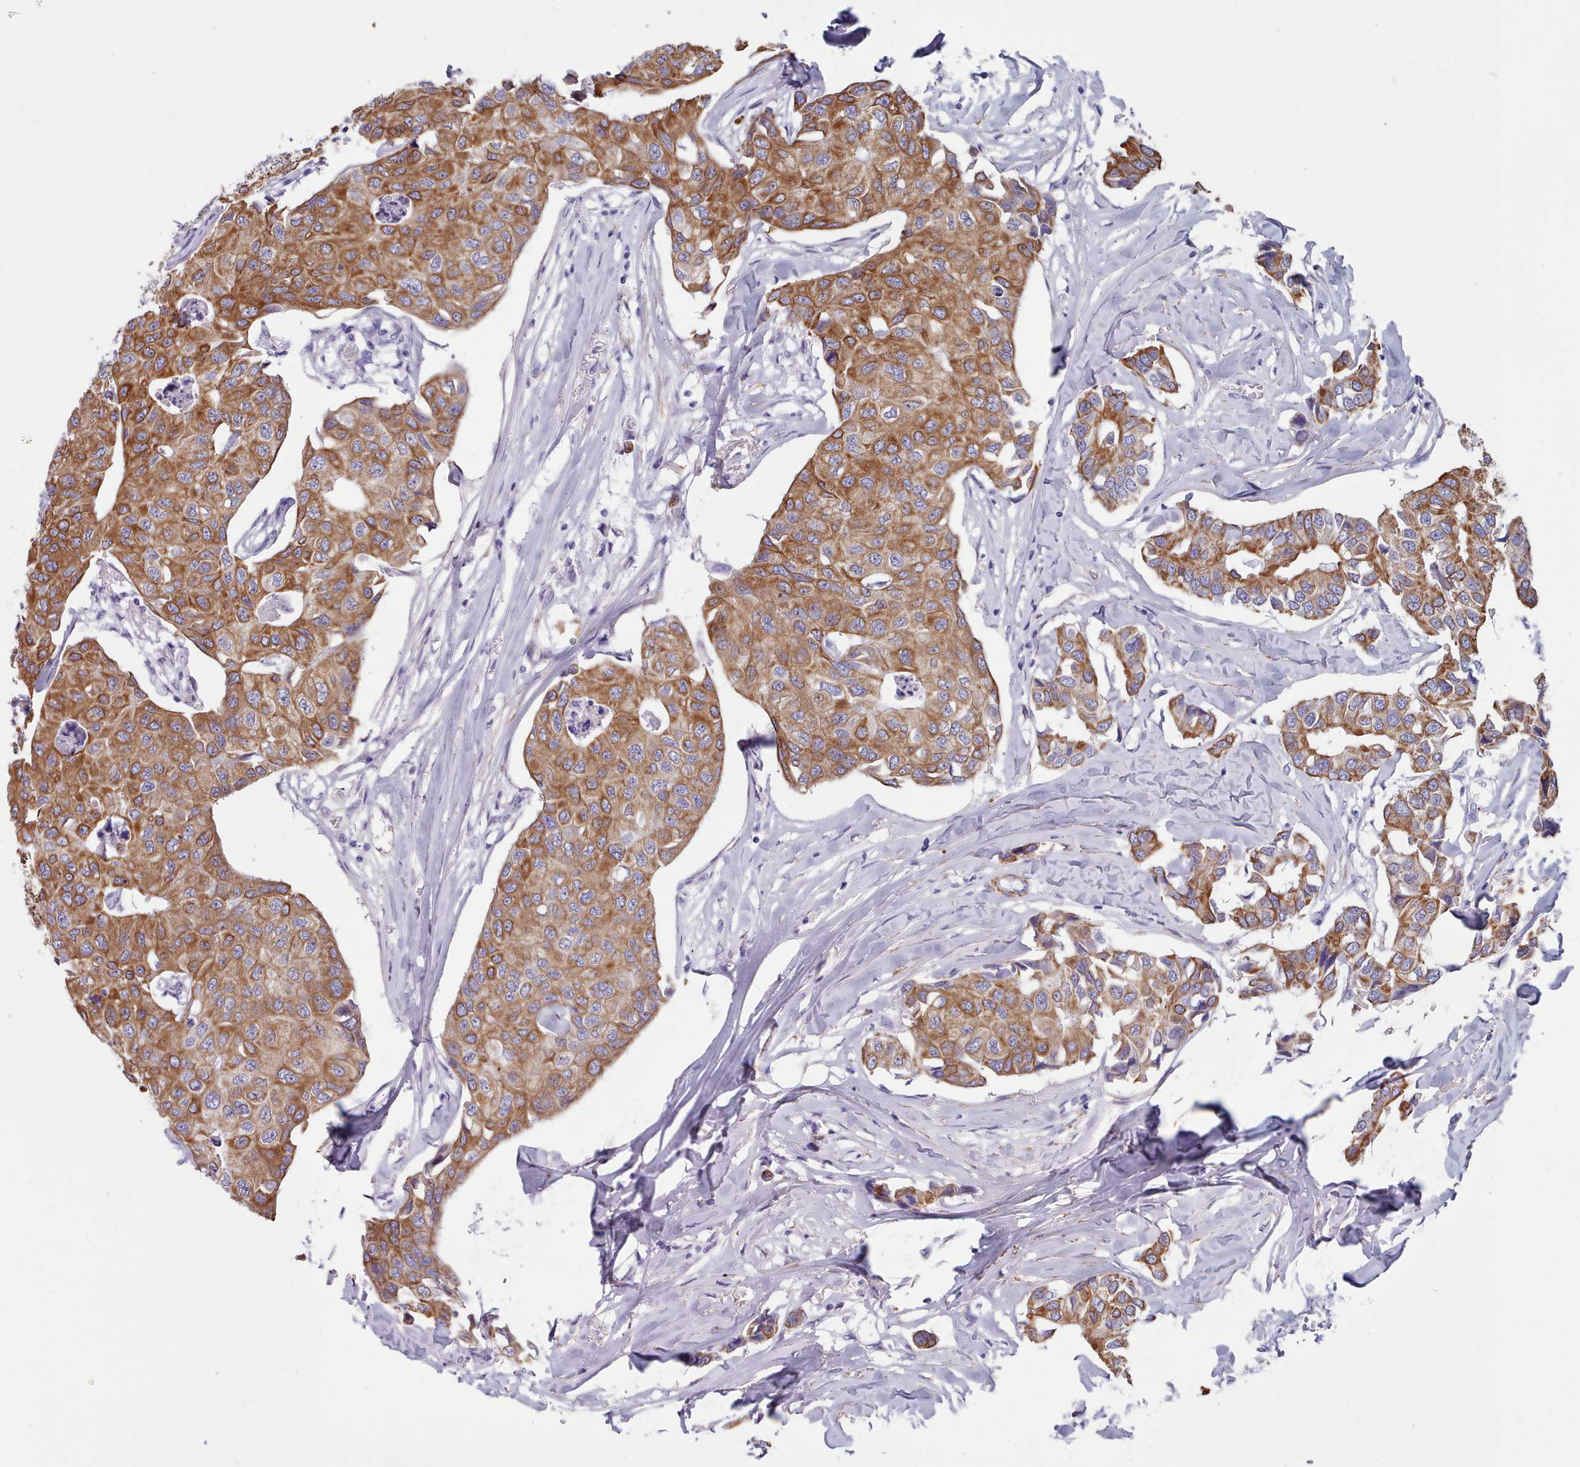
{"staining": {"intensity": "moderate", "quantity": ">75%", "location": "cytoplasmic/membranous"}, "tissue": "breast cancer", "cell_type": "Tumor cells", "image_type": "cancer", "snomed": [{"axis": "morphology", "description": "Duct carcinoma"}, {"axis": "topography", "description": "Breast"}], "caption": "Human breast cancer (intraductal carcinoma) stained with a protein marker displays moderate staining in tumor cells.", "gene": "FPGS", "patient": {"sex": "female", "age": 80}}